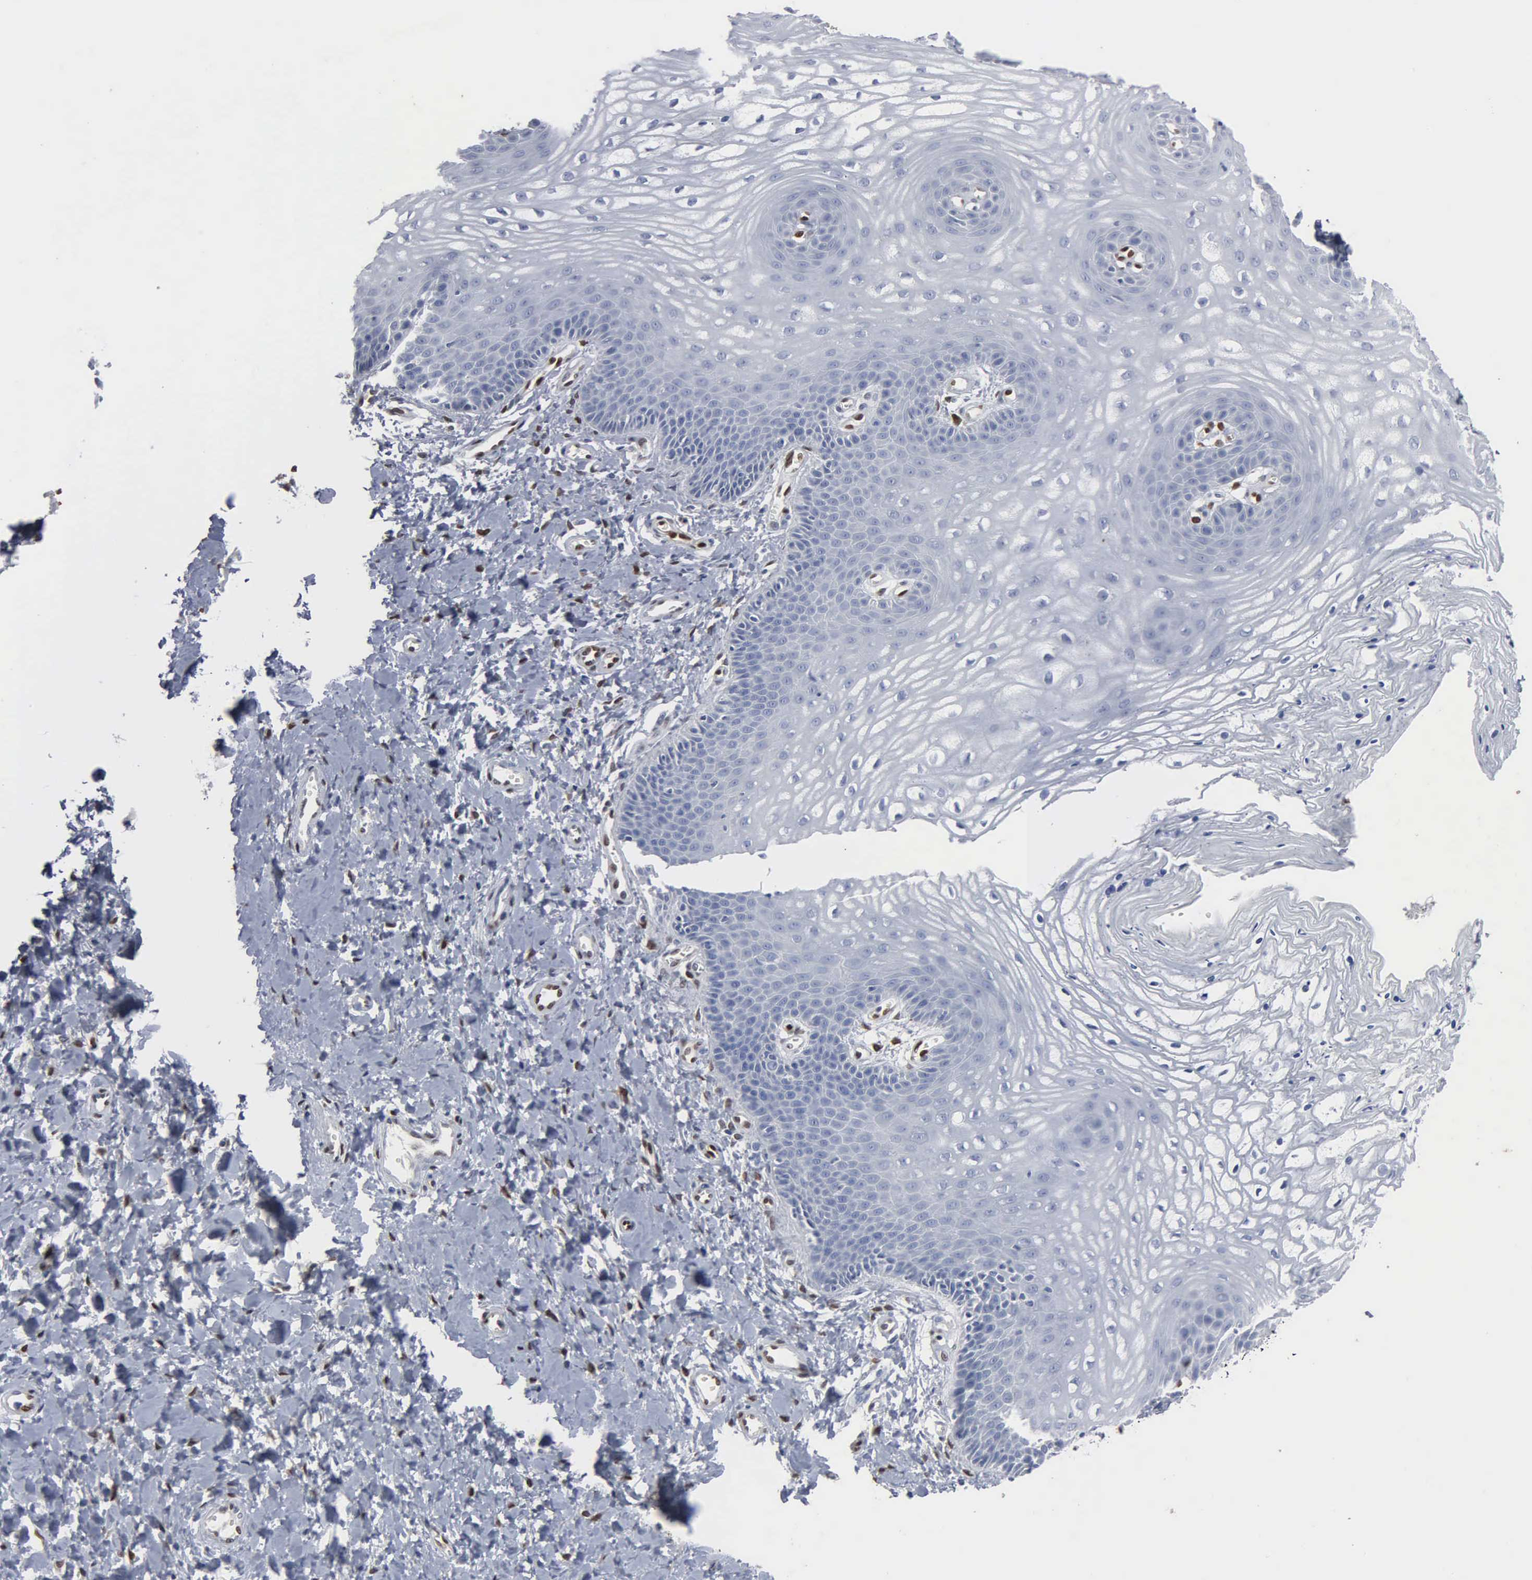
{"staining": {"intensity": "negative", "quantity": "none", "location": "none"}, "tissue": "vagina", "cell_type": "Squamous epithelial cells", "image_type": "normal", "snomed": [{"axis": "morphology", "description": "Normal tissue, NOS"}, {"axis": "topography", "description": "Vagina"}], "caption": "High magnification brightfield microscopy of unremarkable vagina stained with DAB (brown) and counterstained with hematoxylin (blue): squamous epithelial cells show no significant positivity.", "gene": "FGF2", "patient": {"sex": "female", "age": 68}}